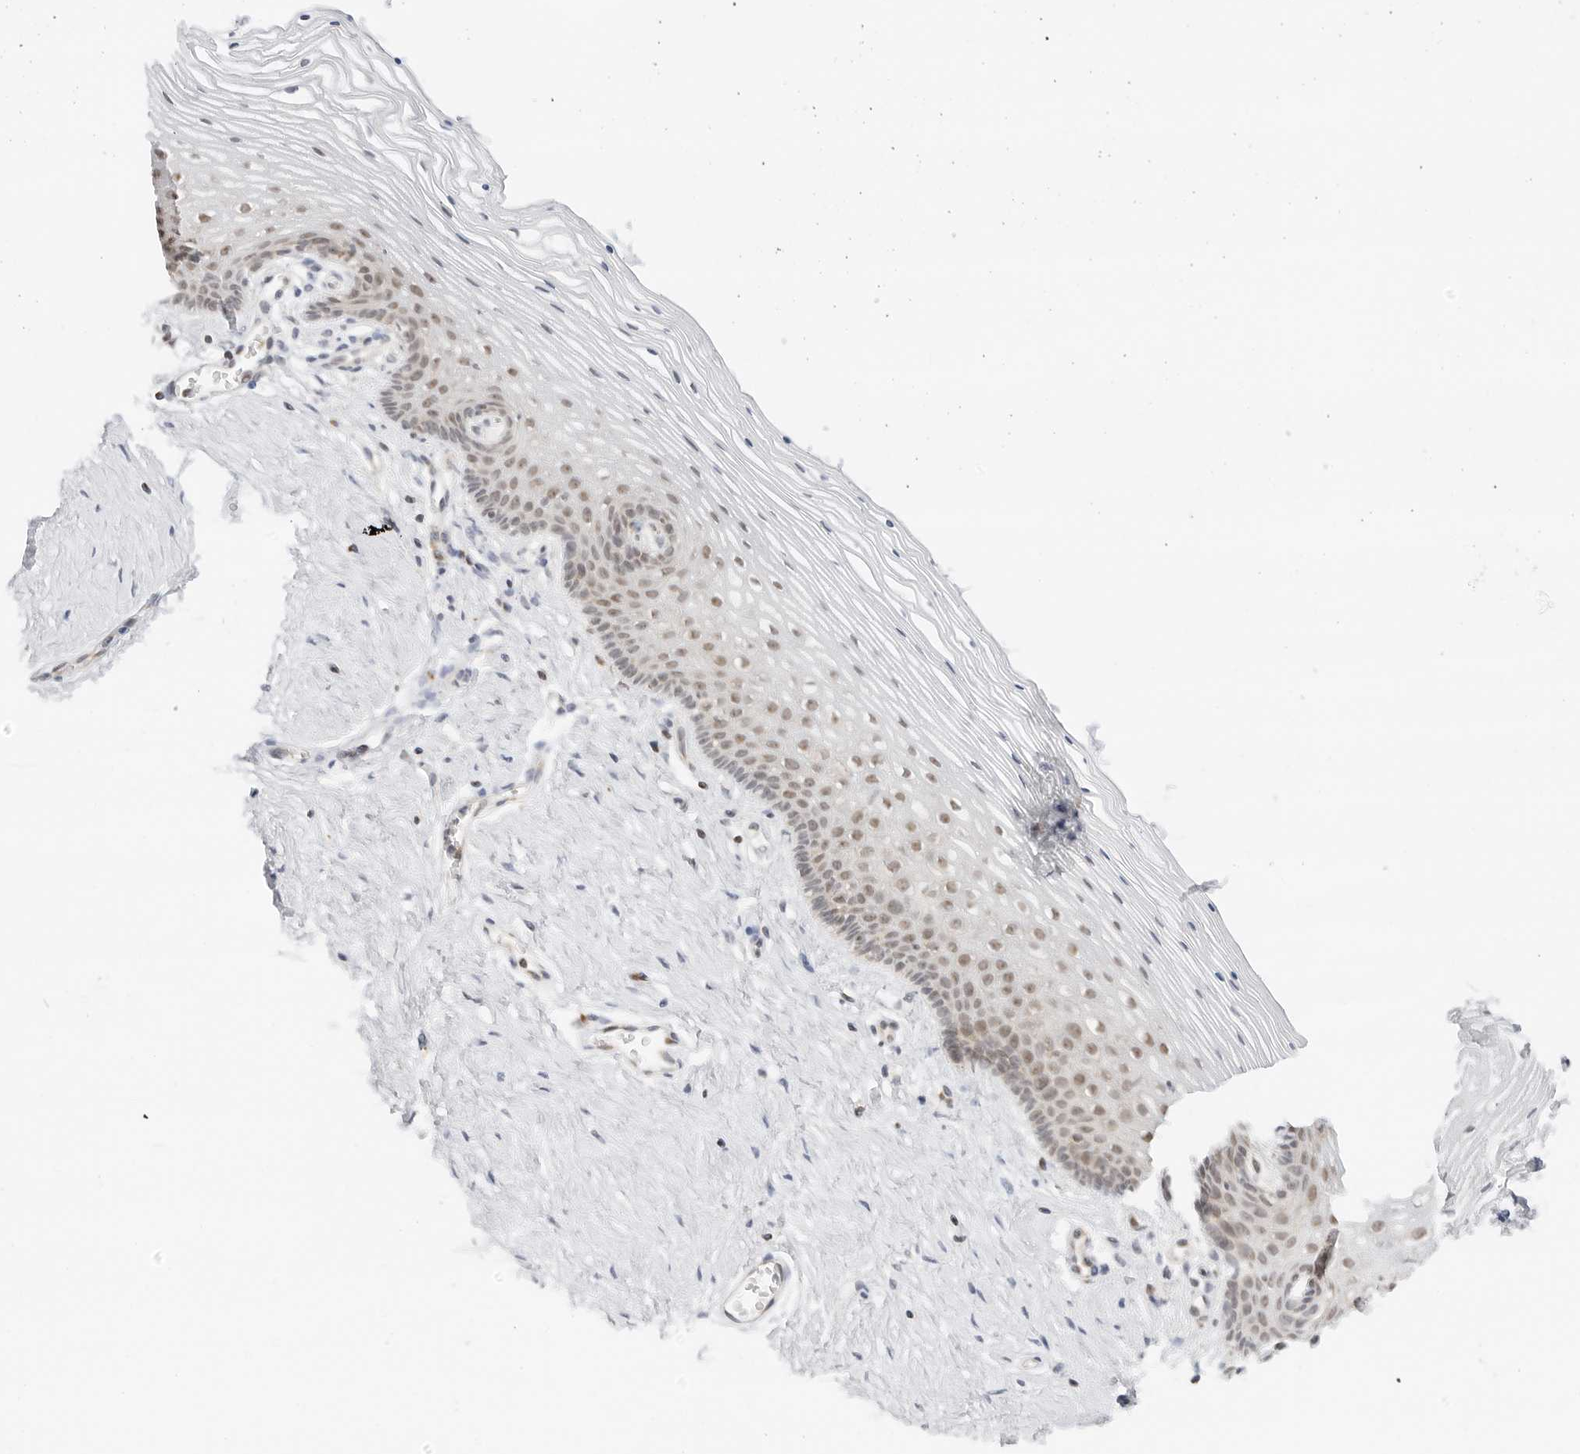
{"staining": {"intensity": "weak", "quantity": "25%-75%", "location": "nuclear"}, "tissue": "vagina", "cell_type": "Squamous epithelial cells", "image_type": "normal", "snomed": [{"axis": "morphology", "description": "Normal tissue, NOS"}, {"axis": "topography", "description": "Vagina"}], "caption": "Protein expression analysis of benign vagina reveals weak nuclear positivity in about 25%-75% of squamous epithelial cells.", "gene": "GORAB", "patient": {"sex": "female", "age": 32}}